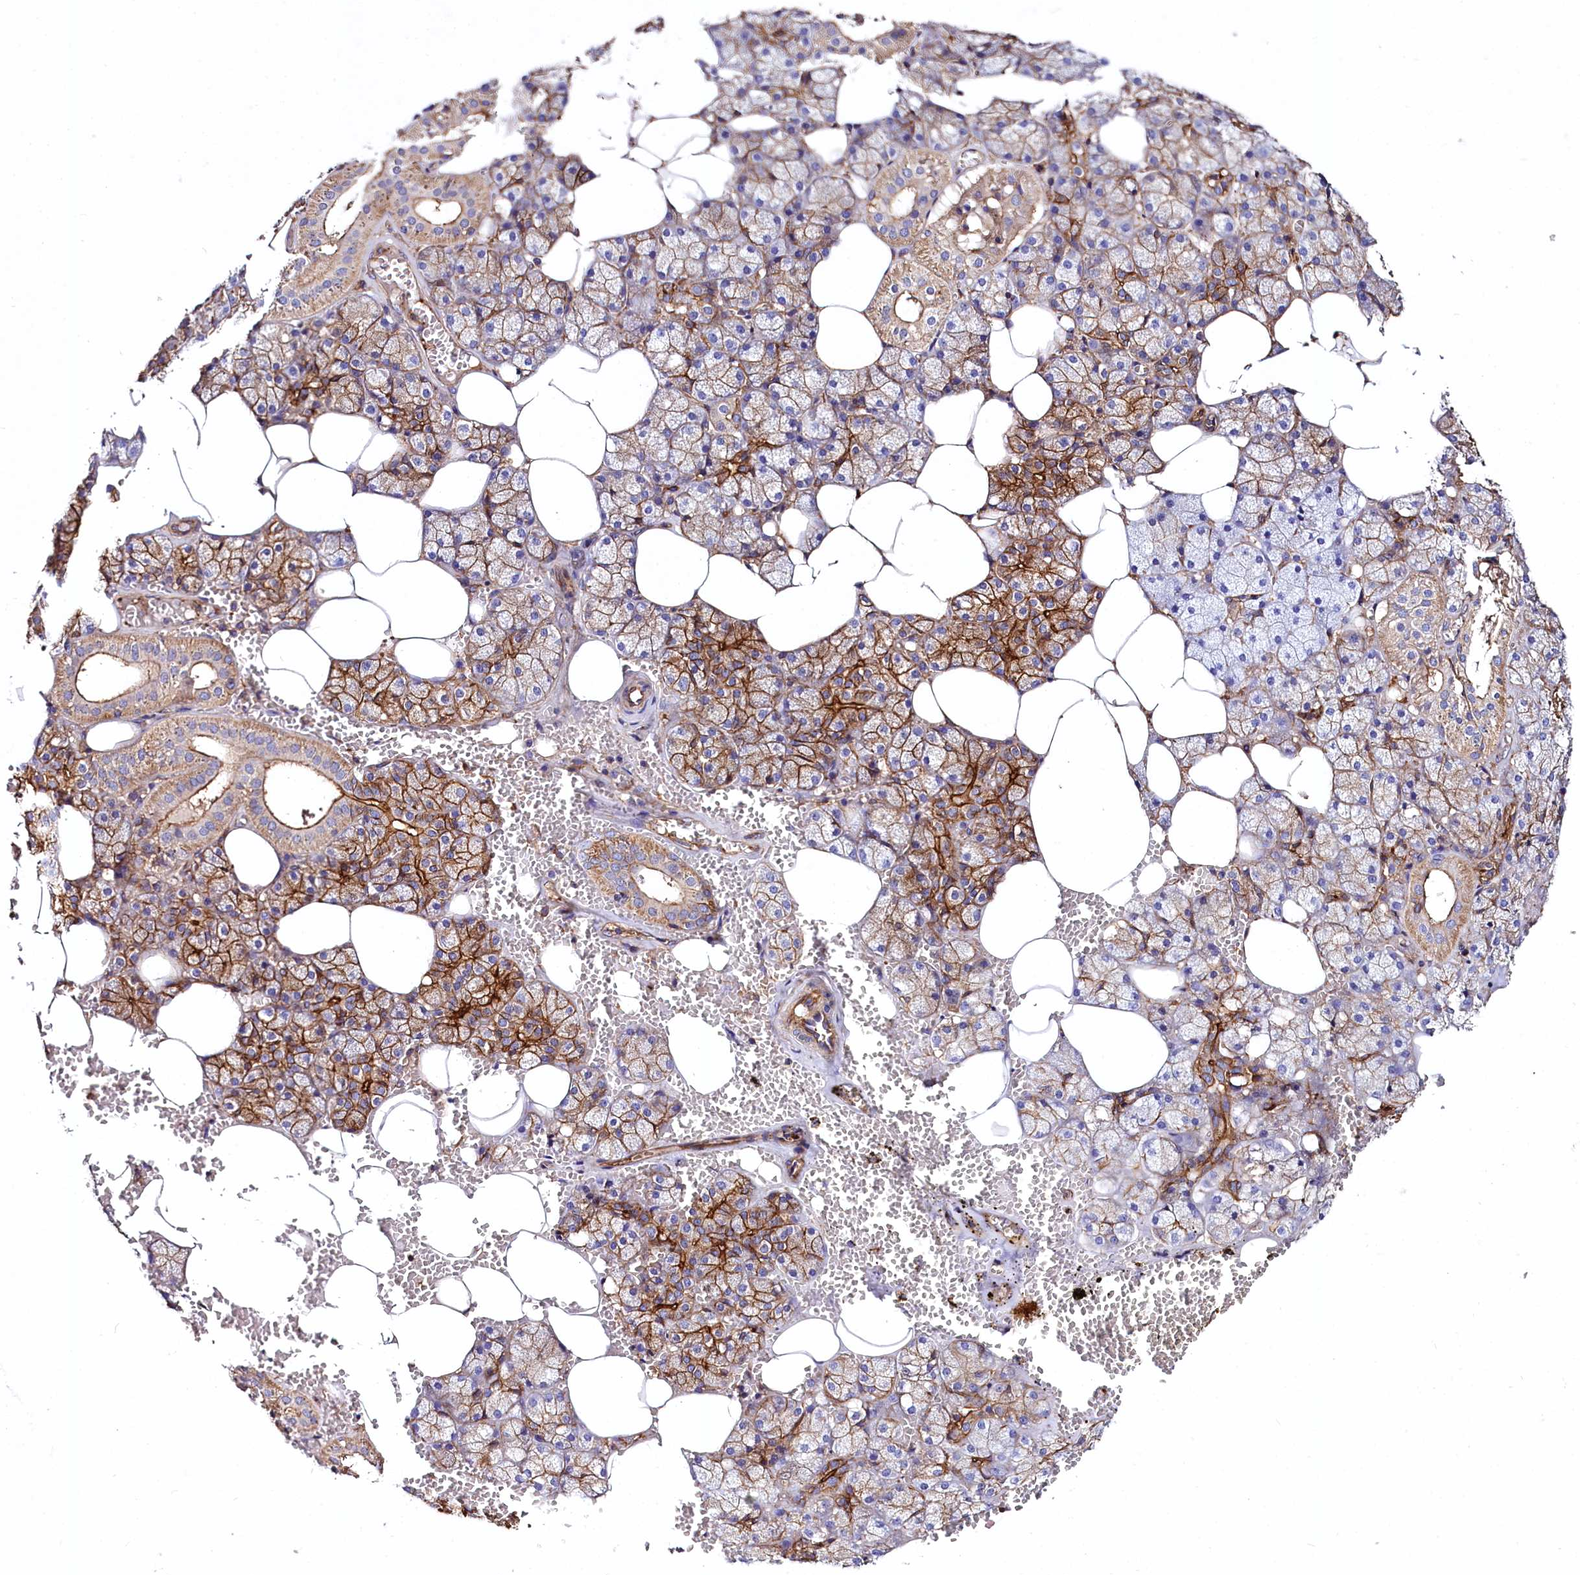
{"staining": {"intensity": "strong", "quantity": ">75%", "location": "cytoplasmic/membranous"}, "tissue": "salivary gland", "cell_type": "Glandular cells", "image_type": "normal", "snomed": [{"axis": "morphology", "description": "Normal tissue, NOS"}, {"axis": "topography", "description": "Salivary gland"}], "caption": "Unremarkable salivary gland displays strong cytoplasmic/membranous positivity in about >75% of glandular cells, visualized by immunohistochemistry. (DAB (3,3'-diaminobenzidine) IHC, brown staining for protein, blue staining for nuclei).", "gene": "ANO6", "patient": {"sex": "male", "age": 62}}